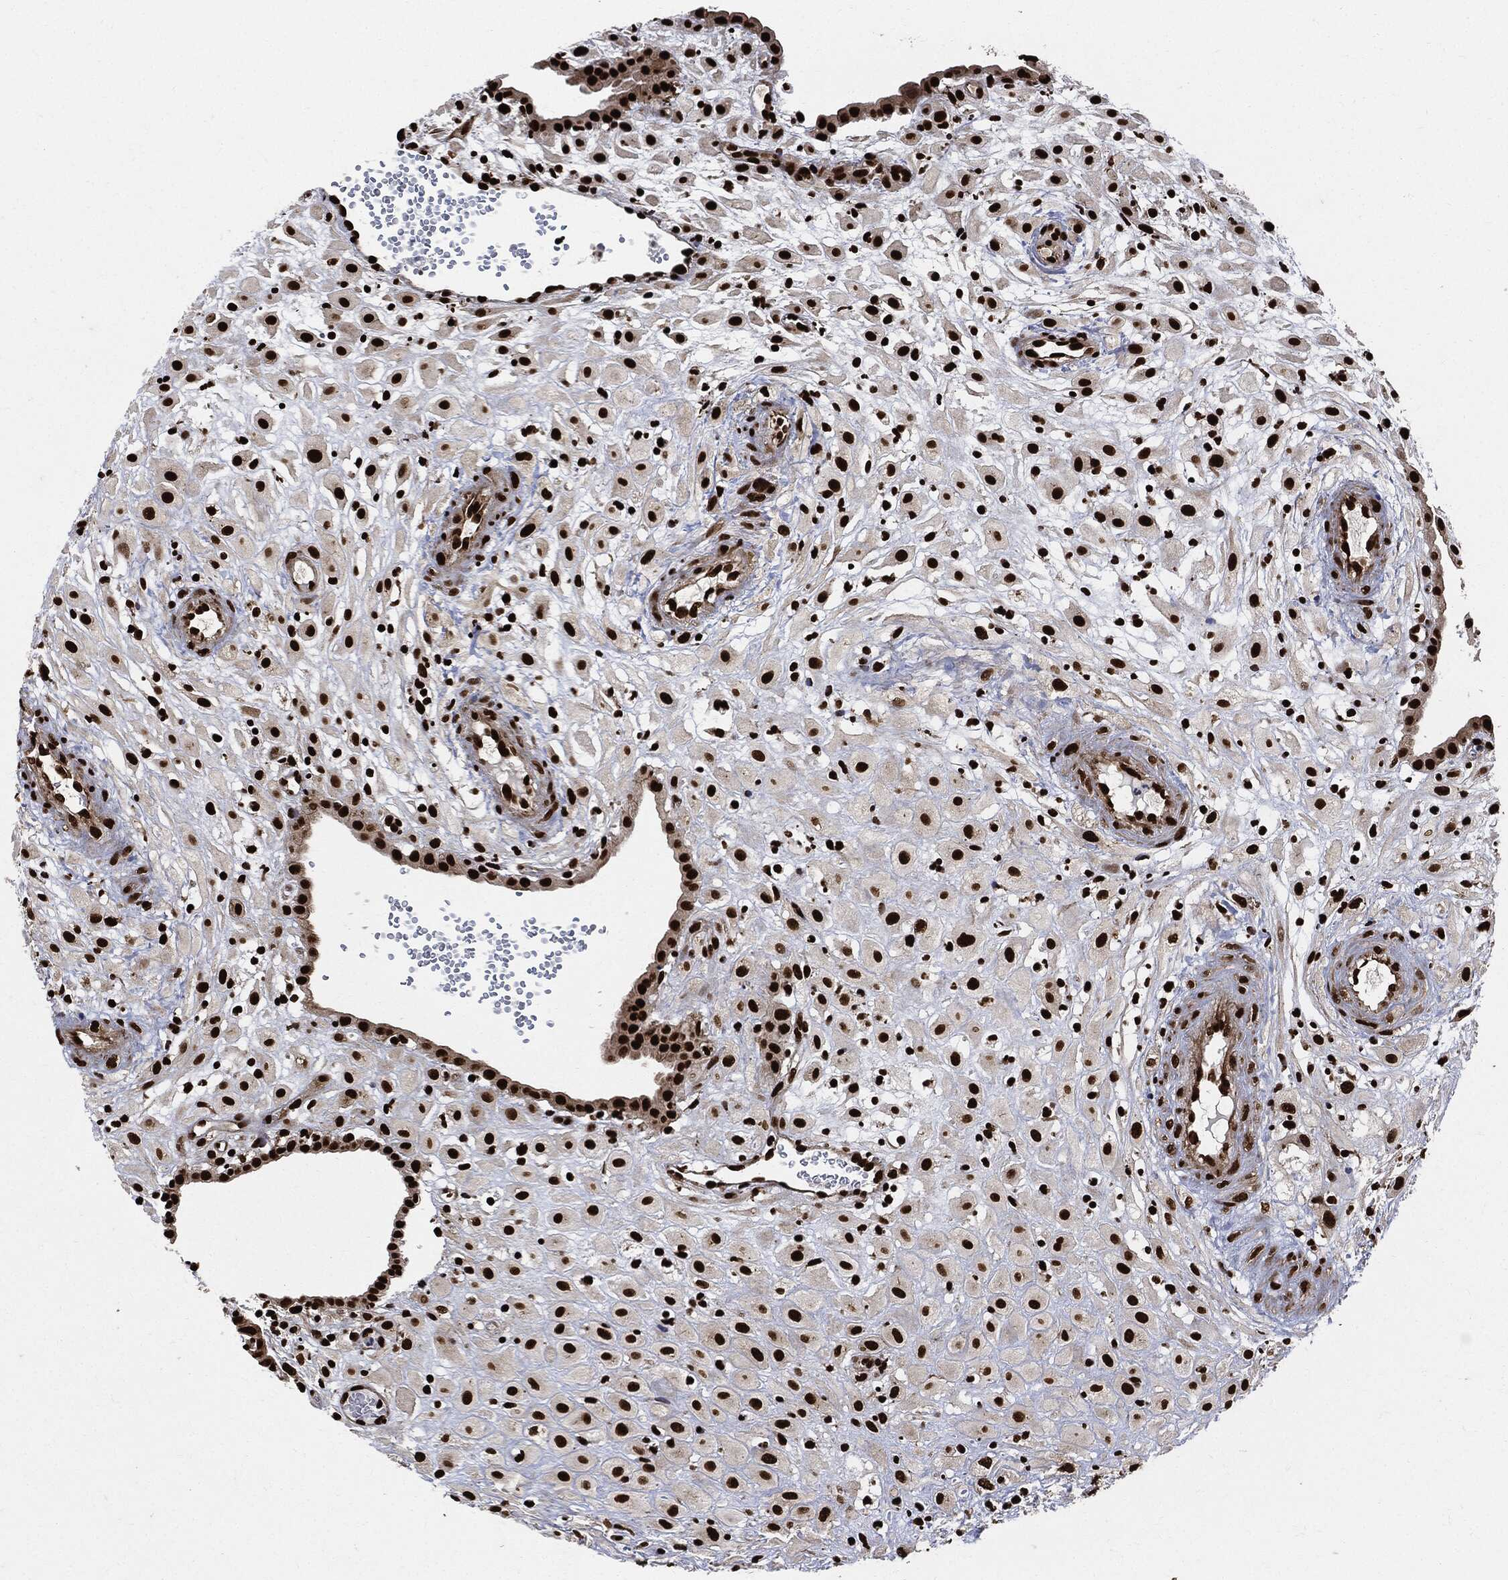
{"staining": {"intensity": "strong", "quantity": ">75%", "location": "nuclear"}, "tissue": "placenta", "cell_type": "Decidual cells", "image_type": "normal", "snomed": [{"axis": "morphology", "description": "Normal tissue, NOS"}, {"axis": "topography", "description": "Placenta"}], "caption": "Immunohistochemical staining of normal human placenta demonstrates high levels of strong nuclear positivity in approximately >75% of decidual cells.", "gene": "RECQL", "patient": {"sex": "female", "age": 24}}